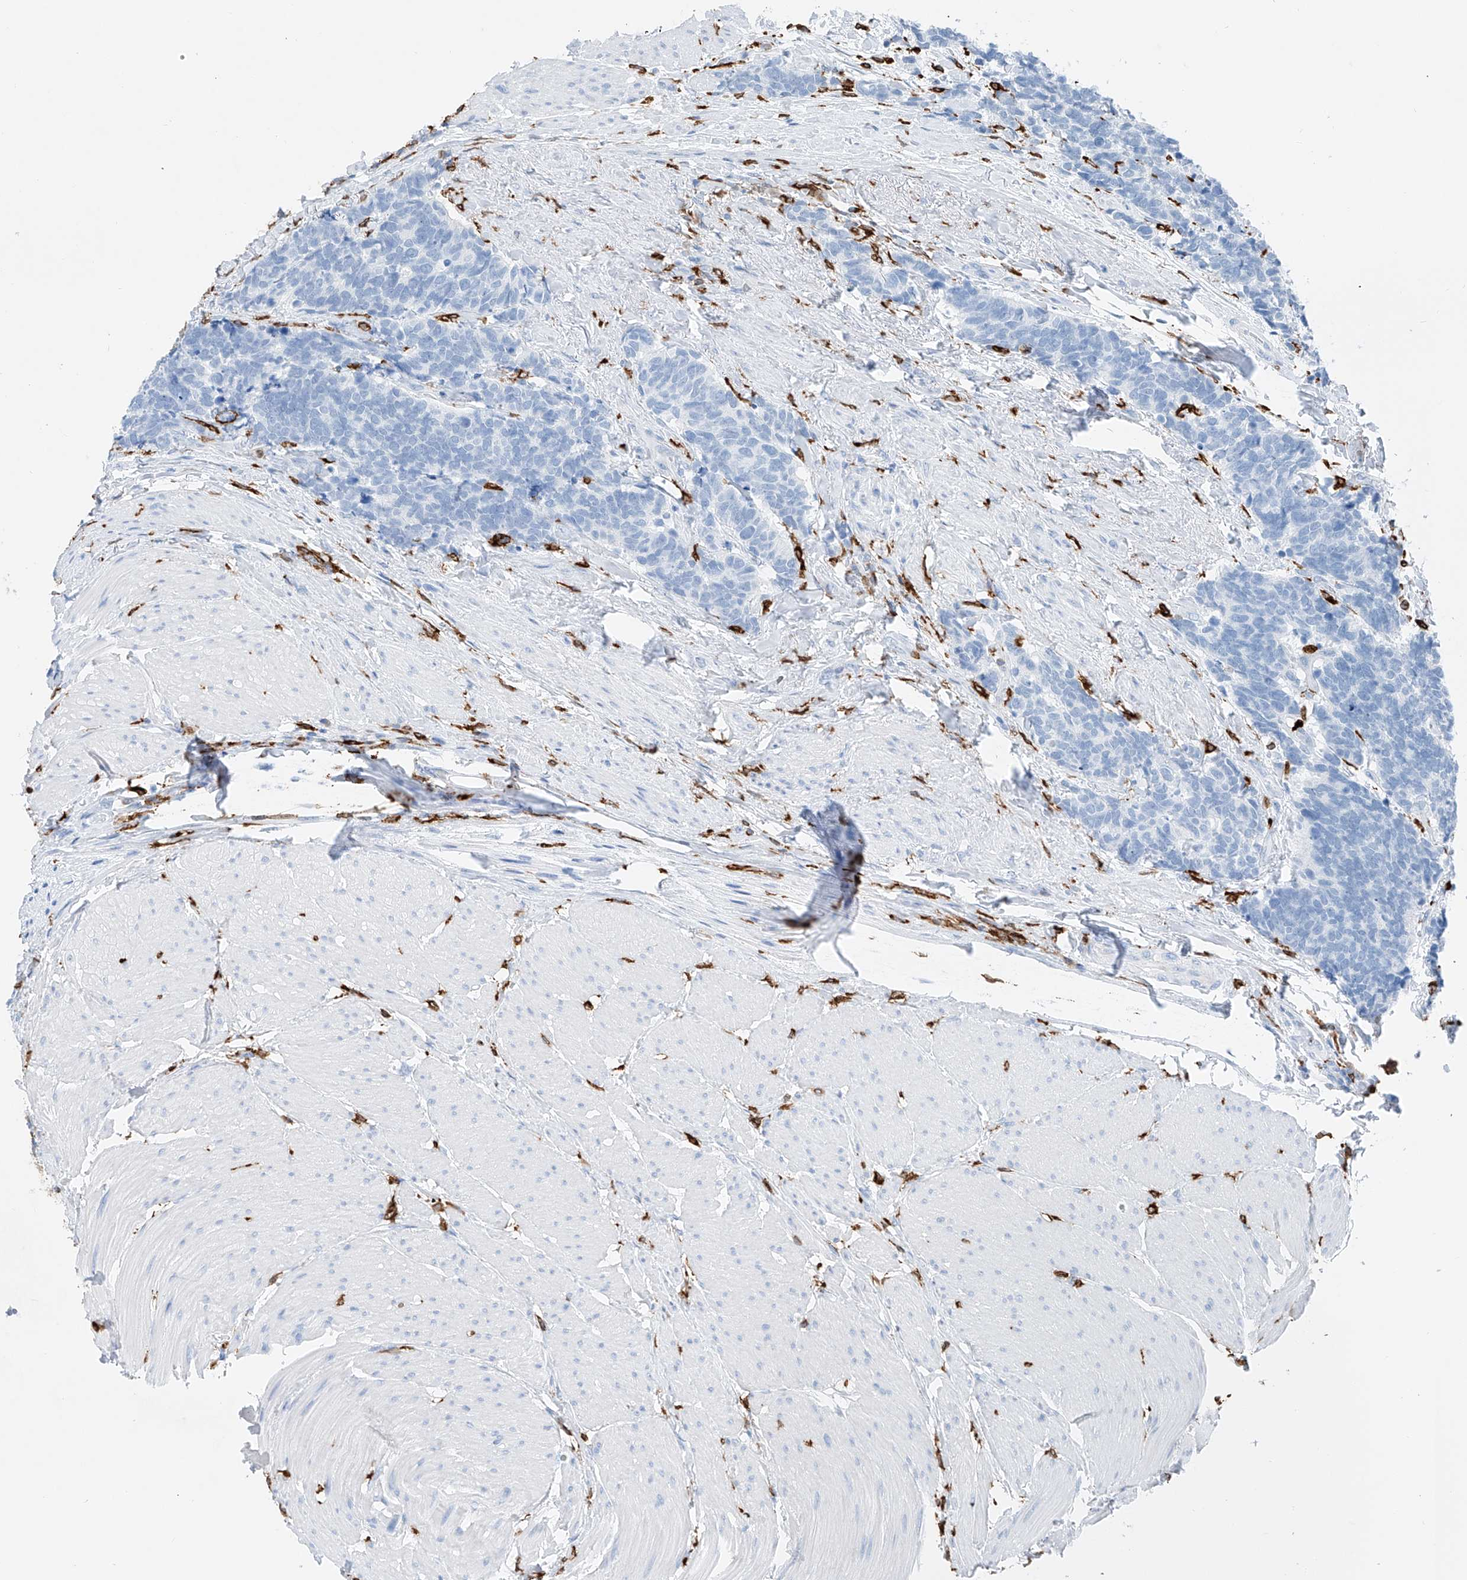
{"staining": {"intensity": "negative", "quantity": "none", "location": "none"}, "tissue": "carcinoid", "cell_type": "Tumor cells", "image_type": "cancer", "snomed": [{"axis": "morphology", "description": "Carcinoma, NOS"}, {"axis": "morphology", "description": "Carcinoid, malignant, NOS"}, {"axis": "topography", "description": "Urinary bladder"}], "caption": "DAB immunohistochemical staining of carcinoid shows no significant staining in tumor cells. The staining was performed using DAB to visualize the protein expression in brown, while the nuclei were stained in blue with hematoxylin (Magnification: 20x).", "gene": "TBXAS1", "patient": {"sex": "male", "age": 57}}